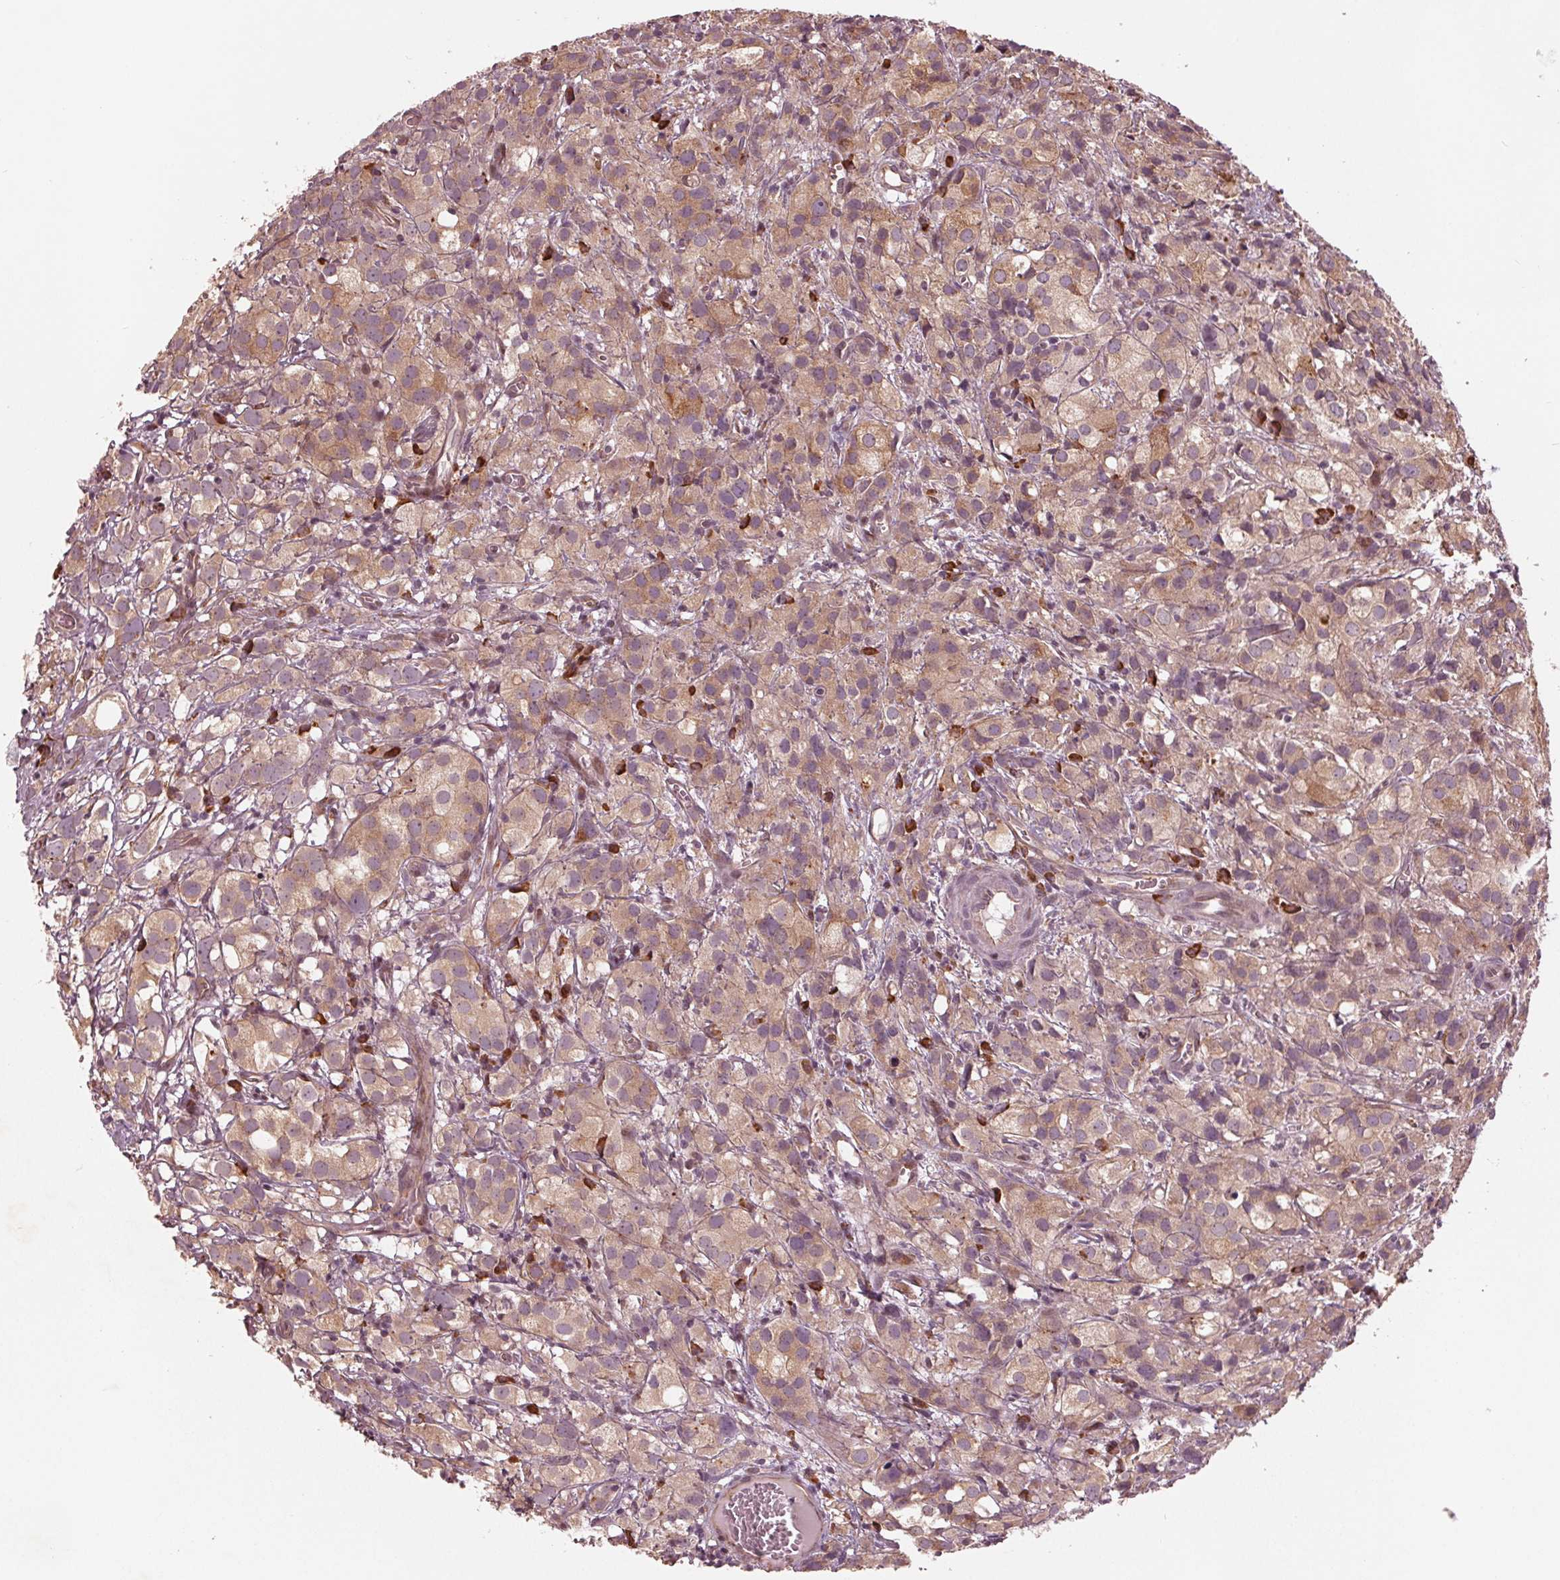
{"staining": {"intensity": "weak", "quantity": ">75%", "location": "cytoplasmic/membranous"}, "tissue": "prostate cancer", "cell_type": "Tumor cells", "image_type": "cancer", "snomed": [{"axis": "morphology", "description": "Adenocarcinoma, High grade"}, {"axis": "topography", "description": "Prostate"}], "caption": "IHC of human prostate cancer (high-grade adenocarcinoma) shows low levels of weak cytoplasmic/membranous staining in about >75% of tumor cells.", "gene": "CMIP", "patient": {"sex": "male", "age": 86}}